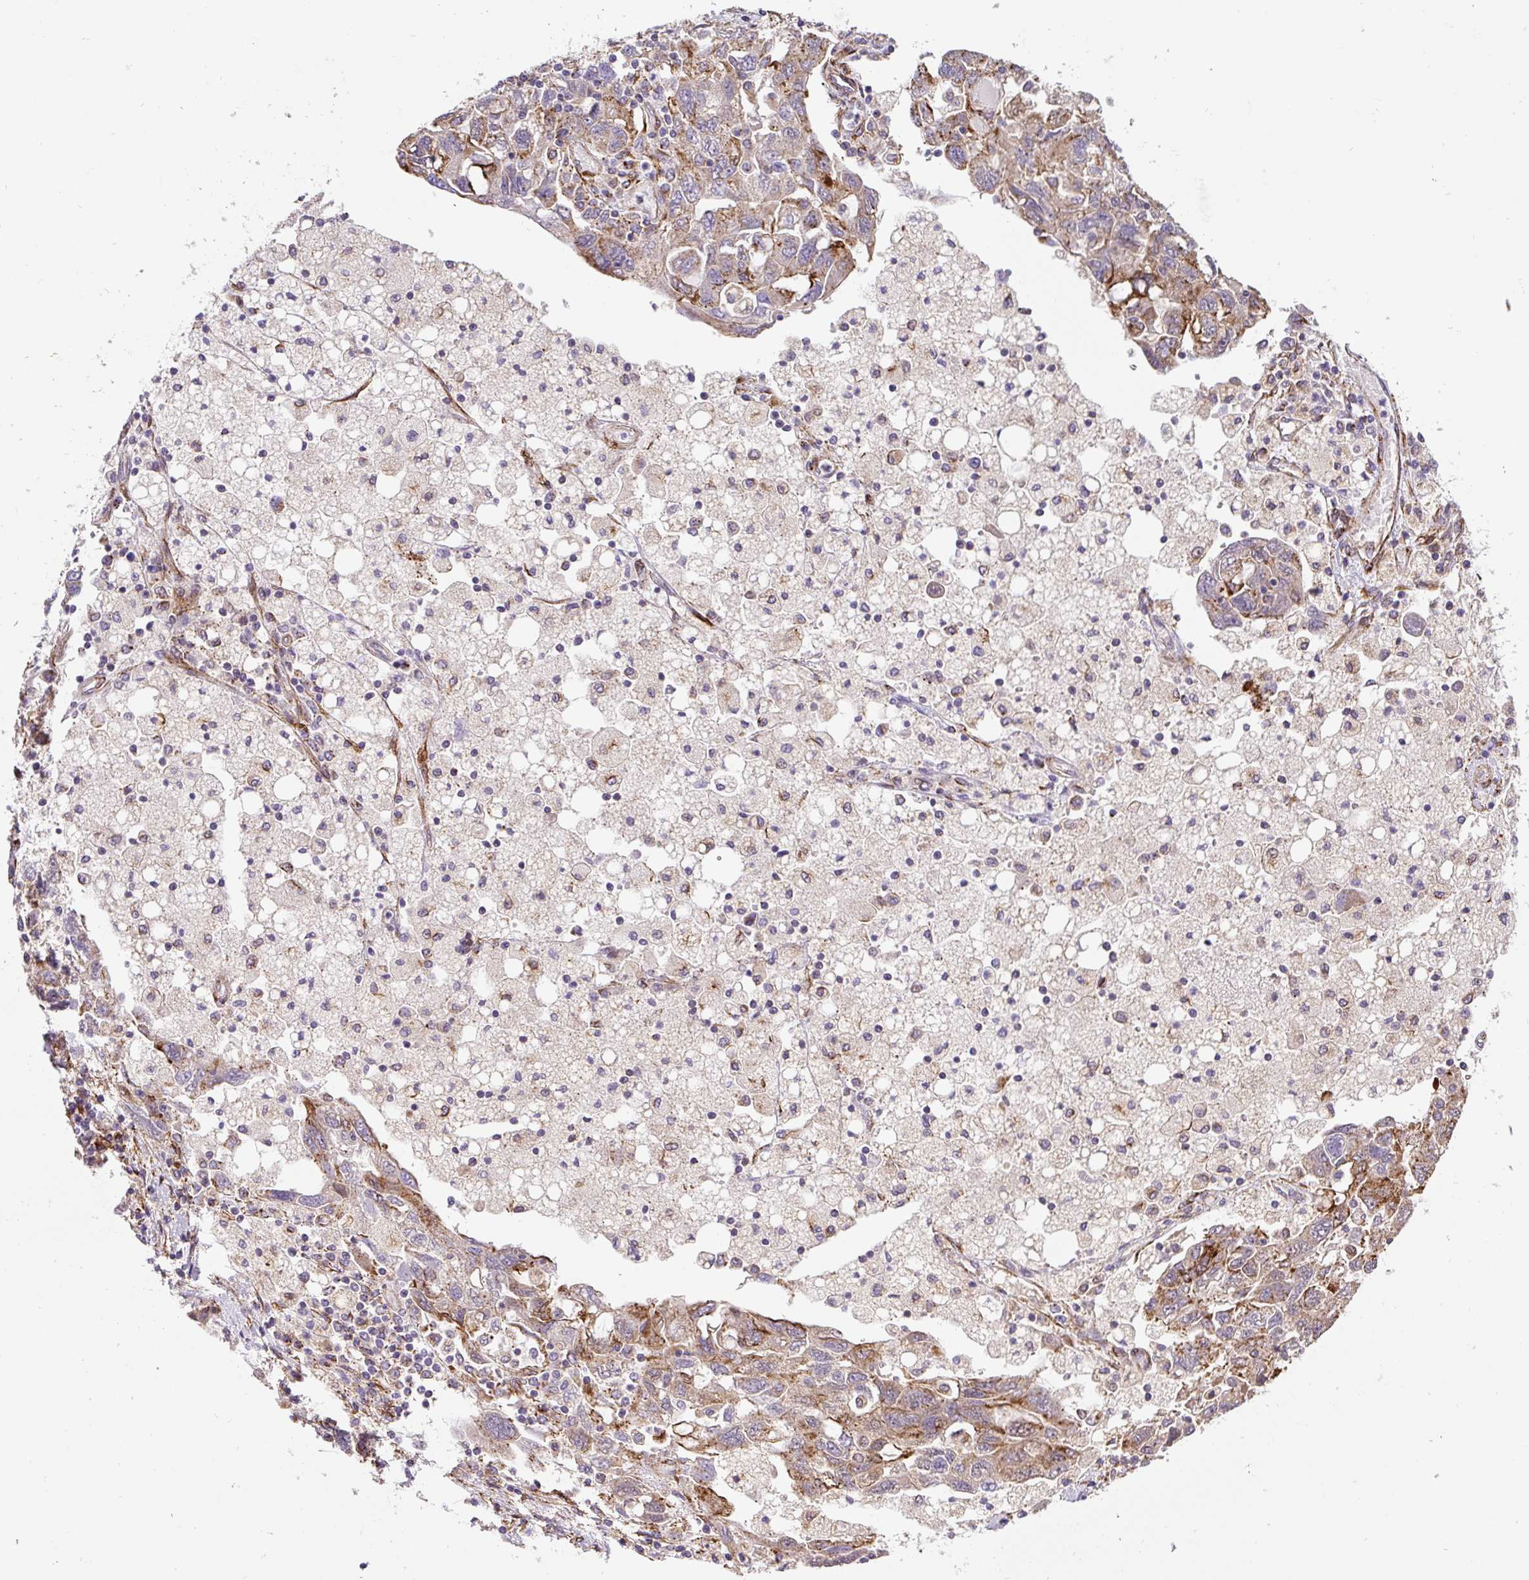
{"staining": {"intensity": "moderate", "quantity": "<25%", "location": "cytoplasmic/membranous"}, "tissue": "ovarian cancer", "cell_type": "Tumor cells", "image_type": "cancer", "snomed": [{"axis": "morphology", "description": "Carcinoma, NOS"}, {"axis": "morphology", "description": "Cystadenocarcinoma, serous, NOS"}, {"axis": "topography", "description": "Ovary"}], "caption": "IHC (DAB (3,3'-diaminobenzidine)) staining of human carcinoma (ovarian) shows moderate cytoplasmic/membranous protein positivity in about <25% of tumor cells. The protein of interest is stained brown, and the nuclei are stained in blue (DAB IHC with brightfield microscopy, high magnification).", "gene": "RNF170", "patient": {"sex": "female", "age": 69}}